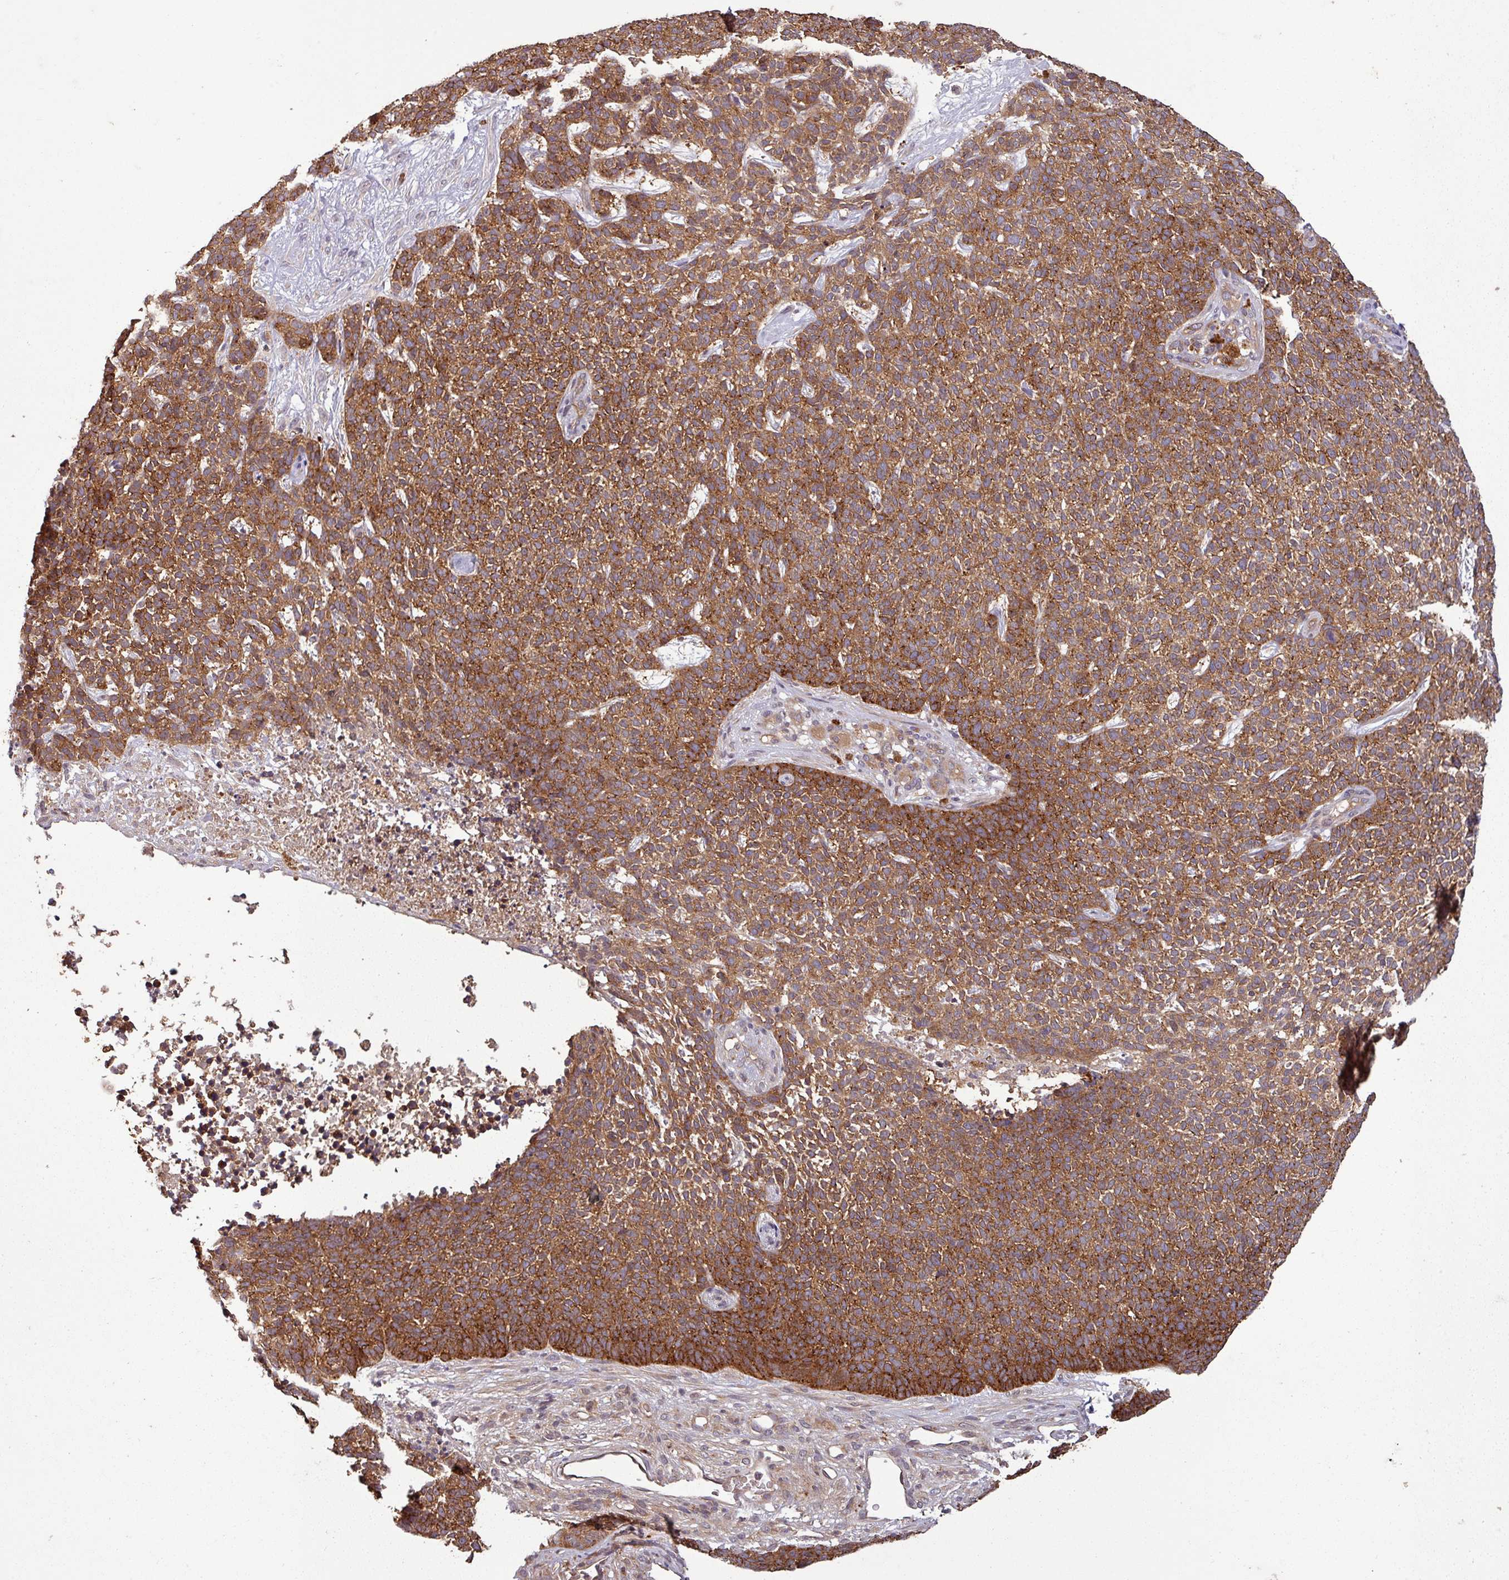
{"staining": {"intensity": "strong", "quantity": ">75%", "location": "cytoplasmic/membranous"}, "tissue": "skin cancer", "cell_type": "Tumor cells", "image_type": "cancer", "snomed": [{"axis": "morphology", "description": "Basal cell carcinoma"}, {"axis": "topography", "description": "Skin"}], "caption": "Protein staining shows strong cytoplasmic/membranous expression in approximately >75% of tumor cells in basal cell carcinoma (skin).", "gene": "SIRPB2", "patient": {"sex": "female", "age": 84}}